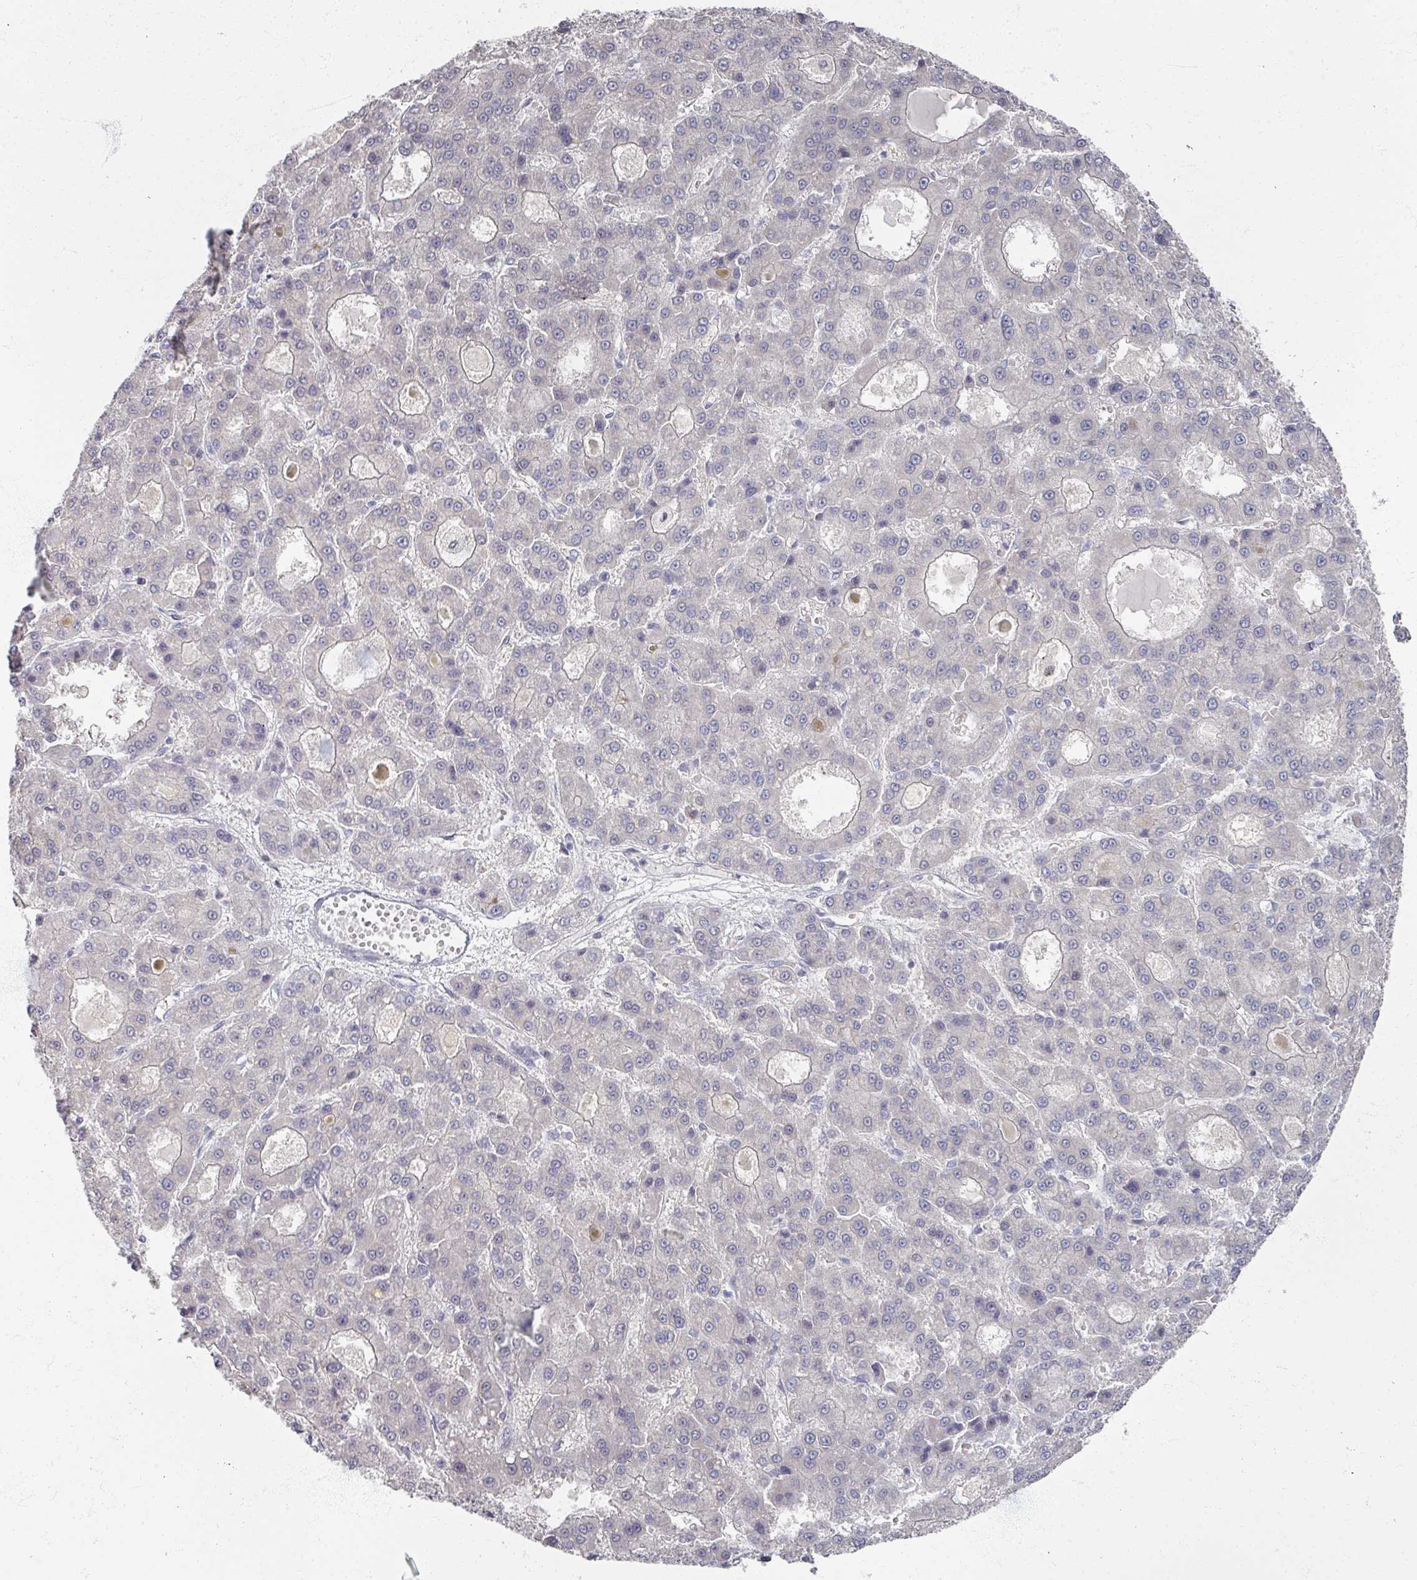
{"staining": {"intensity": "negative", "quantity": "none", "location": "none"}, "tissue": "liver cancer", "cell_type": "Tumor cells", "image_type": "cancer", "snomed": [{"axis": "morphology", "description": "Carcinoma, Hepatocellular, NOS"}, {"axis": "topography", "description": "Liver"}], "caption": "A micrograph of human liver cancer is negative for staining in tumor cells.", "gene": "TTYH3", "patient": {"sex": "male", "age": 70}}